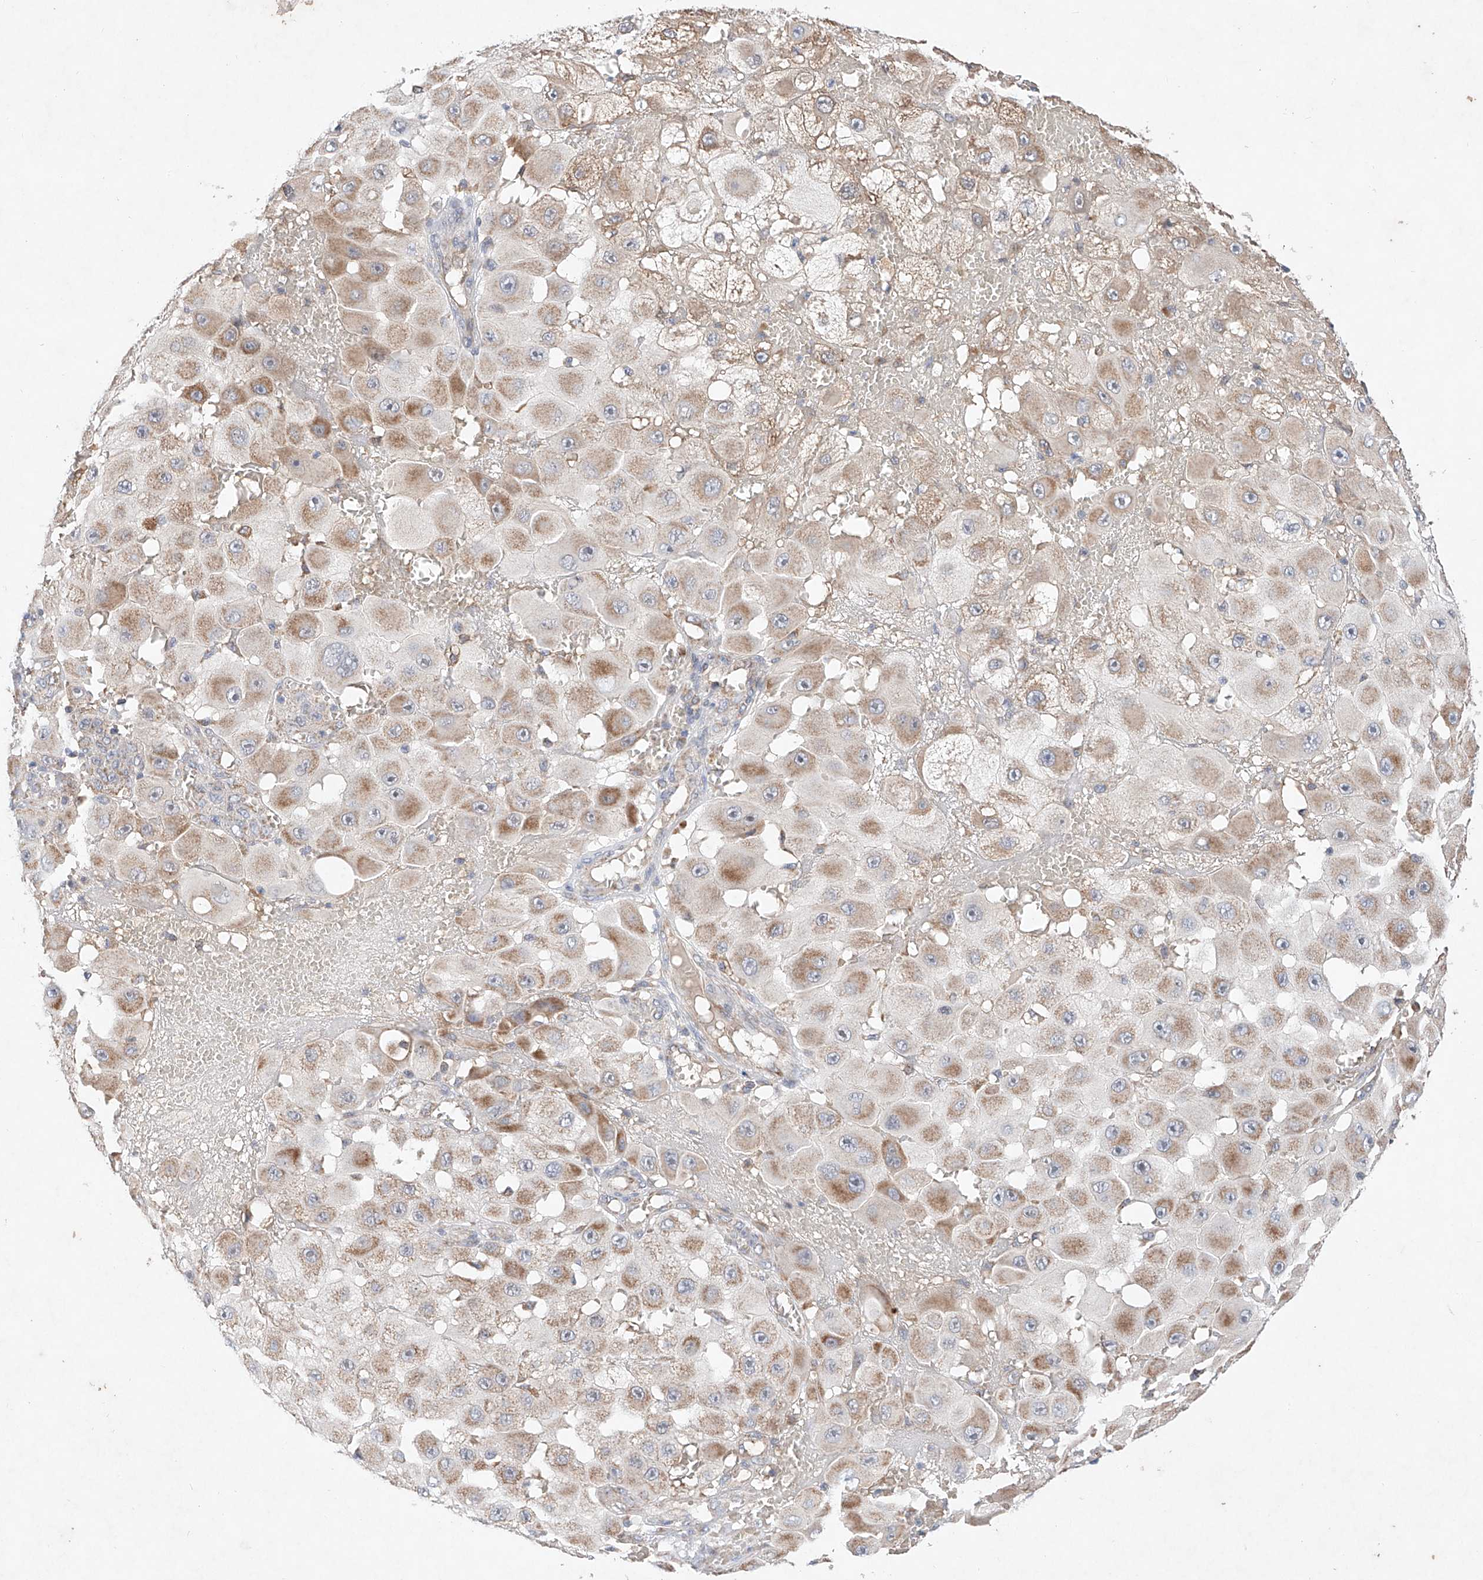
{"staining": {"intensity": "moderate", "quantity": ">75%", "location": "cytoplasmic/membranous"}, "tissue": "melanoma", "cell_type": "Tumor cells", "image_type": "cancer", "snomed": [{"axis": "morphology", "description": "Malignant melanoma, NOS"}, {"axis": "topography", "description": "Skin"}], "caption": "Immunohistochemical staining of human melanoma reveals medium levels of moderate cytoplasmic/membranous protein staining in about >75% of tumor cells.", "gene": "FASTK", "patient": {"sex": "female", "age": 81}}